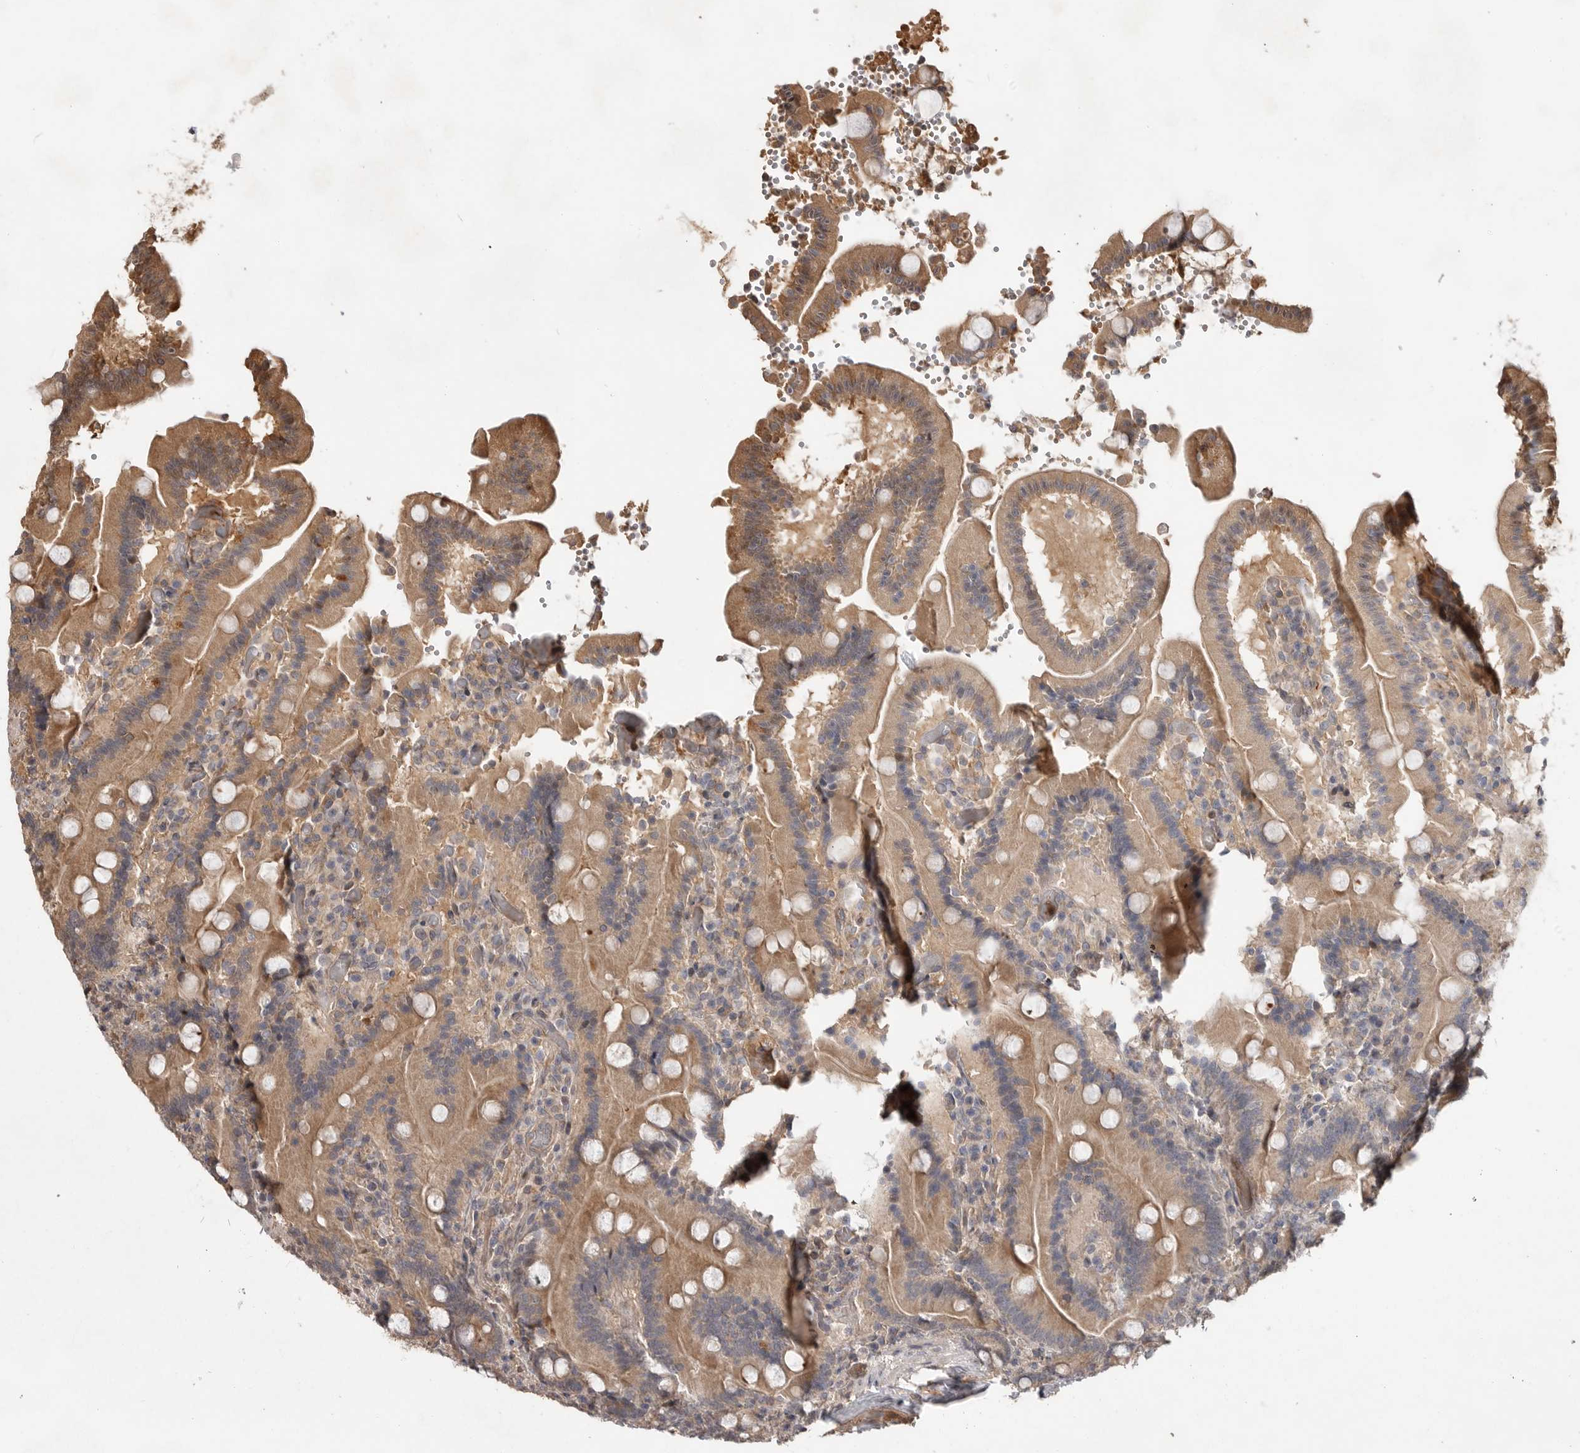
{"staining": {"intensity": "moderate", "quantity": ">75%", "location": "cytoplasmic/membranous"}, "tissue": "duodenum", "cell_type": "Glandular cells", "image_type": "normal", "snomed": [{"axis": "morphology", "description": "Normal tissue, NOS"}, {"axis": "topography", "description": "Duodenum"}], "caption": "An immunohistochemistry (IHC) image of benign tissue is shown. Protein staining in brown highlights moderate cytoplasmic/membranous positivity in duodenum within glandular cells. The staining is performed using DAB (3,3'-diaminobenzidine) brown chromogen to label protein expression. The nuclei are counter-stained blue using hematoxylin.", "gene": "VN1R4", "patient": {"sex": "female", "age": 62}}